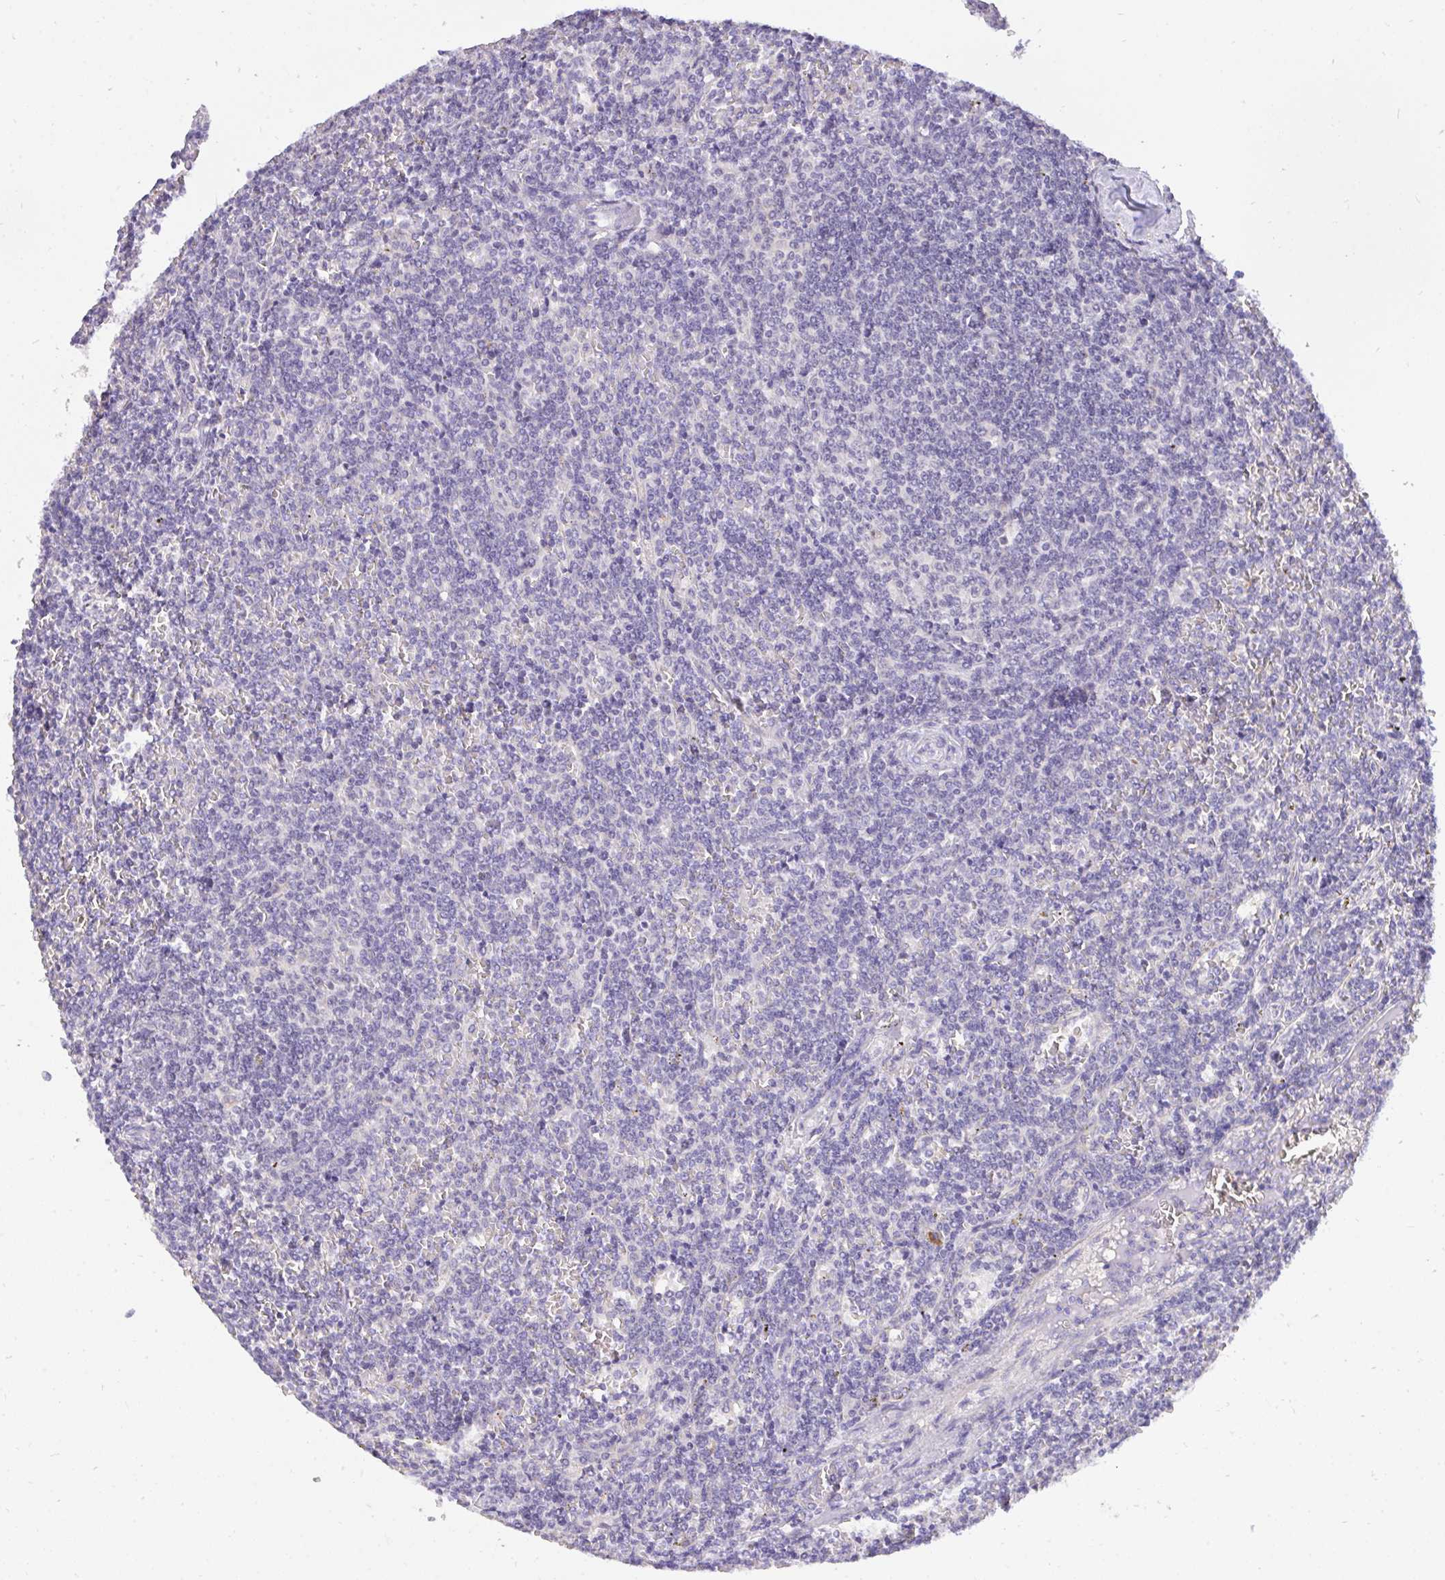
{"staining": {"intensity": "negative", "quantity": "none", "location": "none"}, "tissue": "lymphoma", "cell_type": "Tumor cells", "image_type": "cancer", "snomed": [{"axis": "morphology", "description": "Malignant lymphoma, non-Hodgkin's type, Low grade"}, {"axis": "topography", "description": "Spleen"}], "caption": "Tumor cells are negative for brown protein staining in lymphoma. (DAB immunohistochemistry, high magnification).", "gene": "C19orf54", "patient": {"sex": "male", "age": 78}}